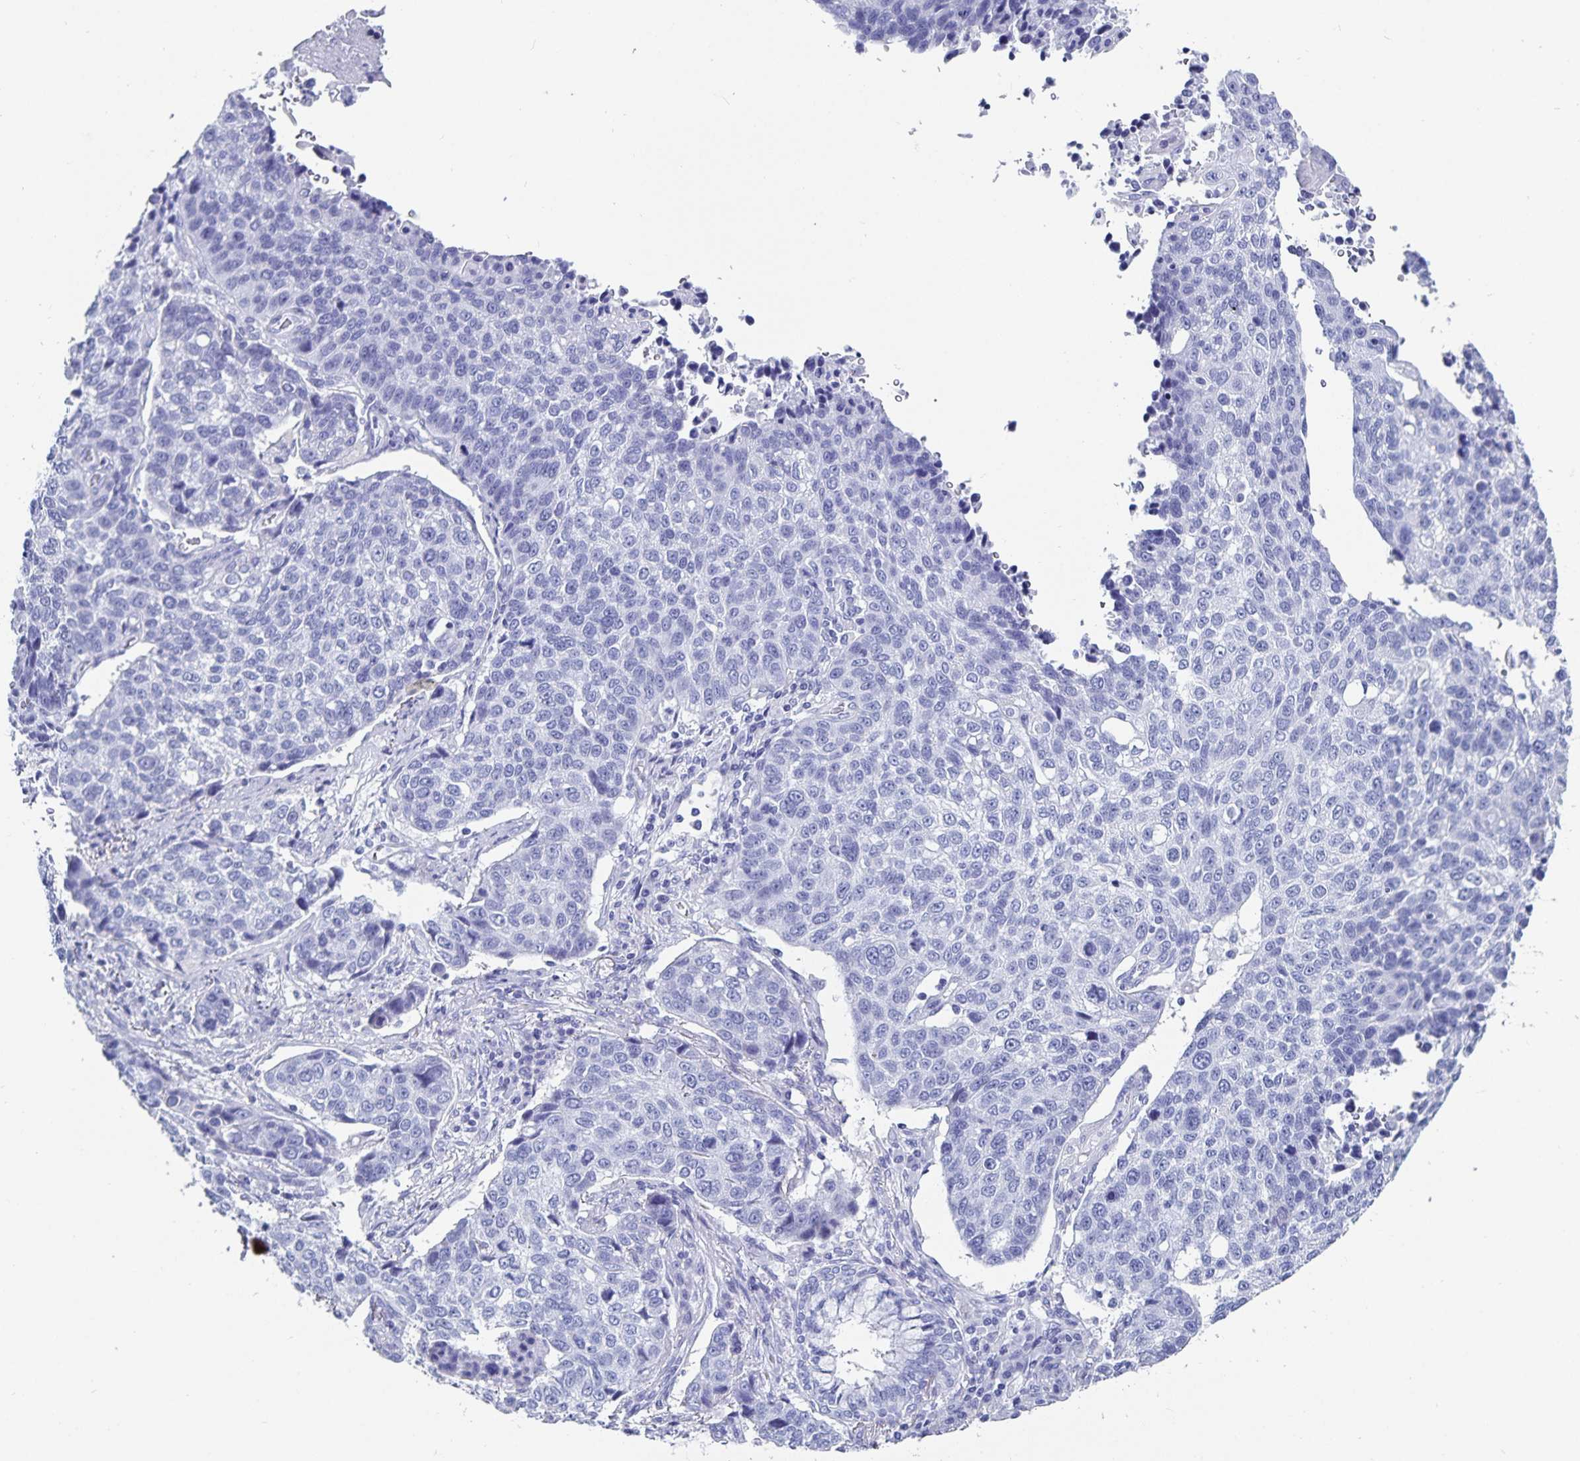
{"staining": {"intensity": "negative", "quantity": "none", "location": "none"}, "tissue": "lung cancer", "cell_type": "Tumor cells", "image_type": "cancer", "snomed": [{"axis": "morphology", "description": "Squamous cell carcinoma, NOS"}, {"axis": "topography", "description": "Lymph node"}, {"axis": "topography", "description": "Lung"}], "caption": "Histopathology image shows no significant protein expression in tumor cells of lung squamous cell carcinoma.", "gene": "C19orf73", "patient": {"sex": "male", "age": 61}}